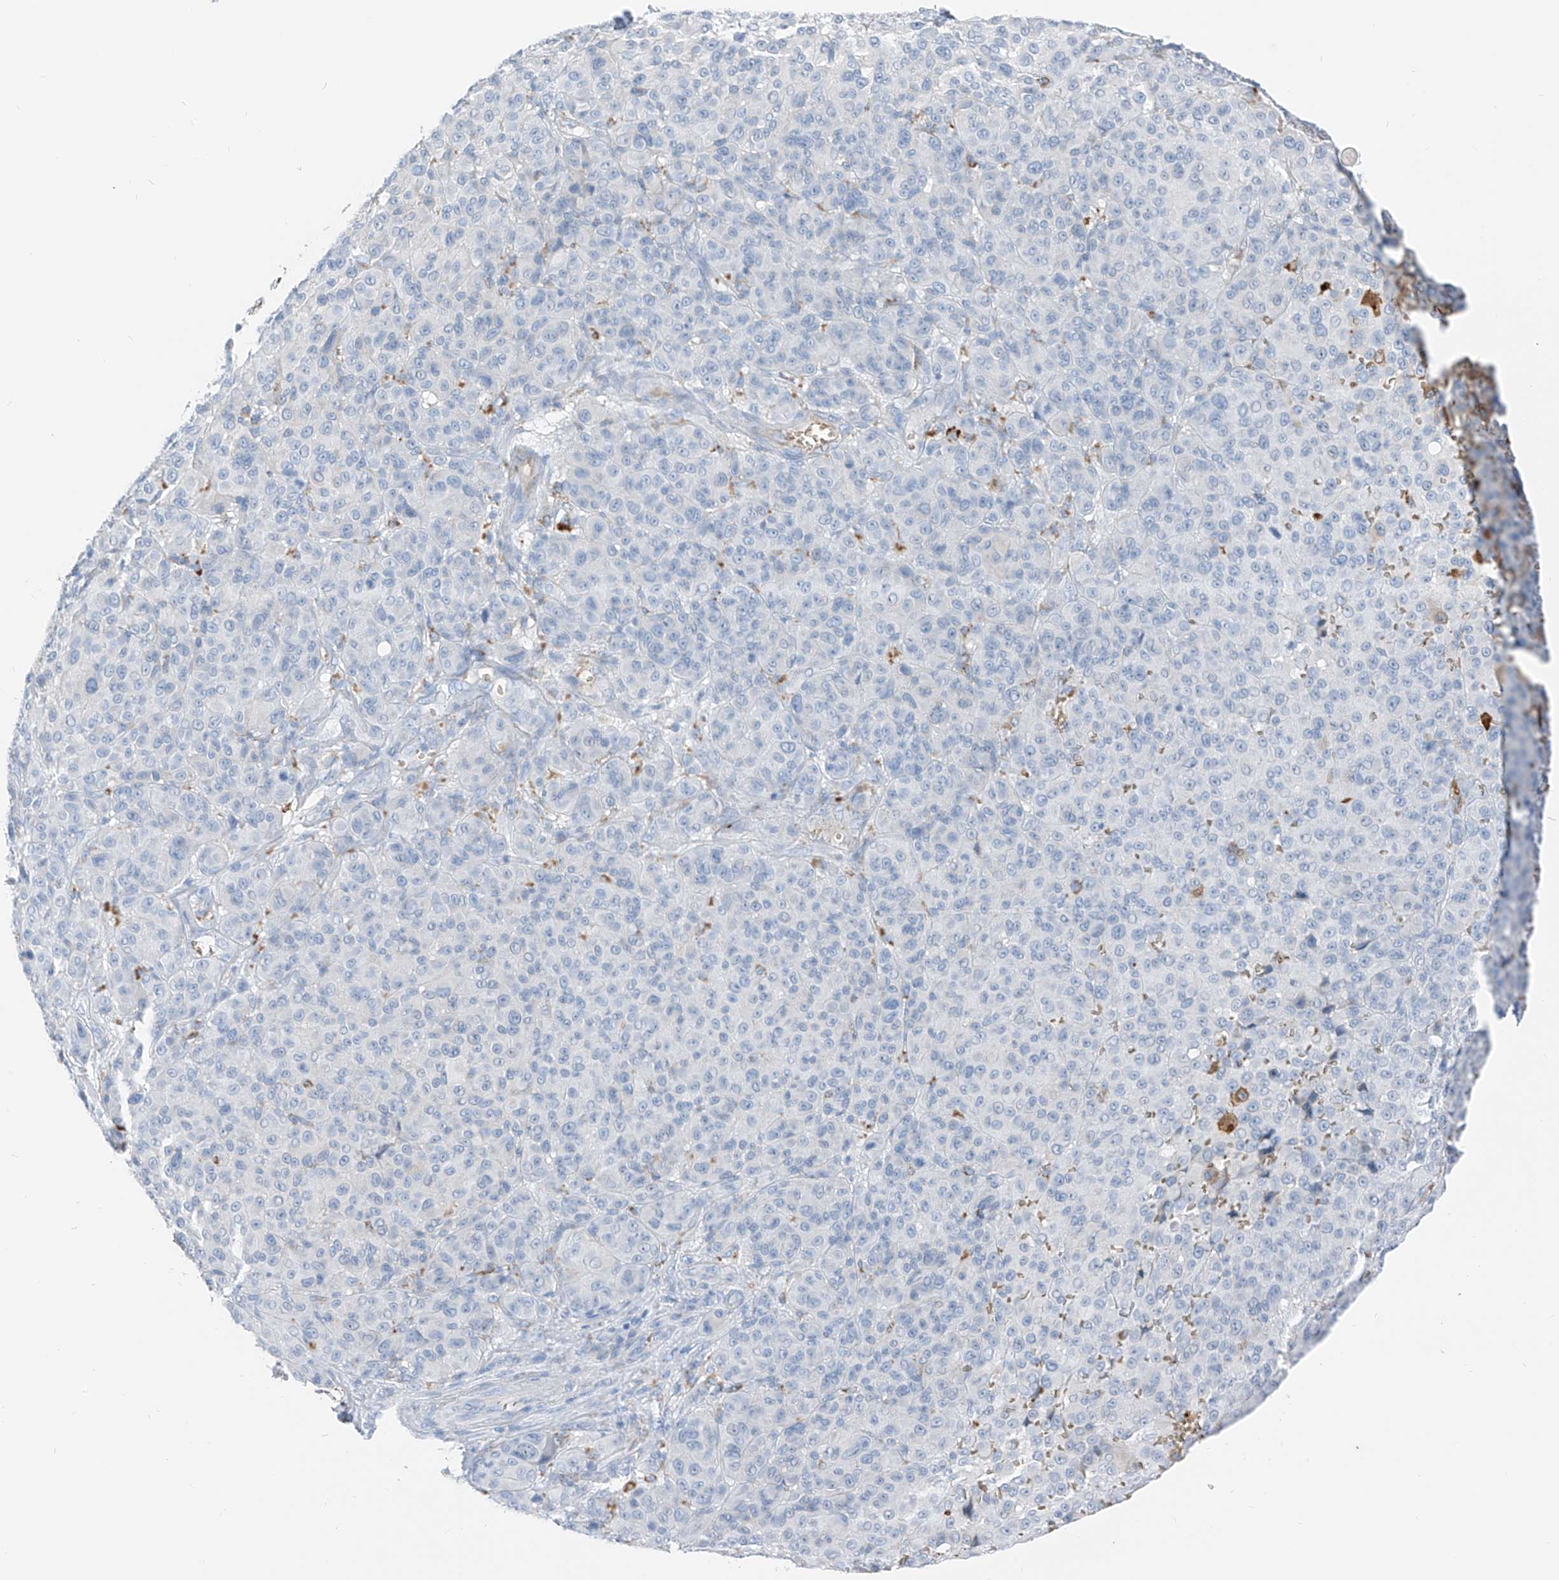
{"staining": {"intensity": "negative", "quantity": "none", "location": "none"}, "tissue": "melanoma", "cell_type": "Tumor cells", "image_type": "cancer", "snomed": [{"axis": "morphology", "description": "Malignant melanoma, NOS"}, {"axis": "topography", "description": "Skin"}], "caption": "Immunohistochemistry (IHC) histopathology image of neoplastic tissue: human malignant melanoma stained with DAB reveals no significant protein expression in tumor cells.", "gene": "PRSS23", "patient": {"sex": "male", "age": 73}}